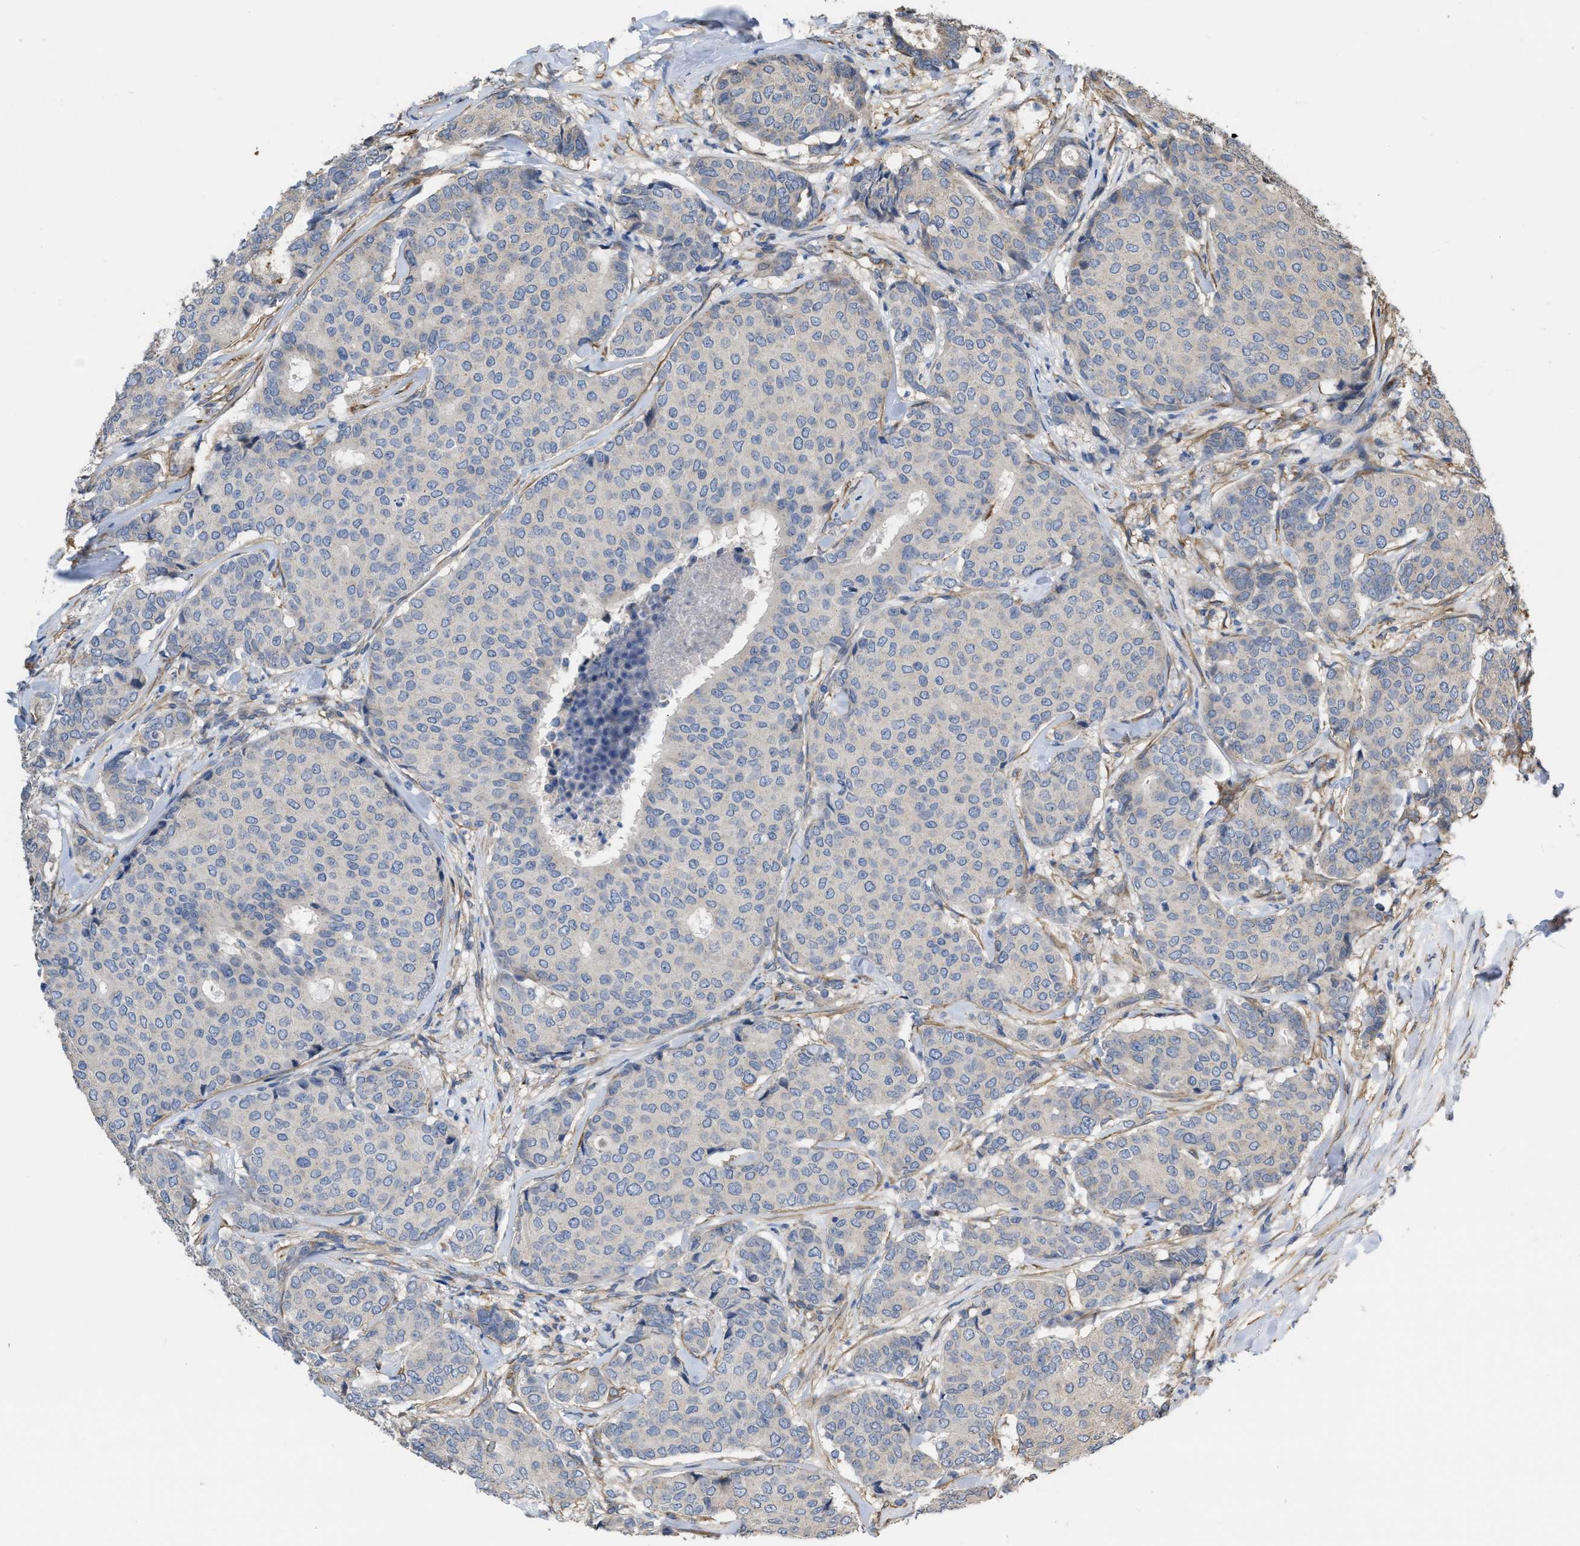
{"staining": {"intensity": "negative", "quantity": "none", "location": "none"}, "tissue": "breast cancer", "cell_type": "Tumor cells", "image_type": "cancer", "snomed": [{"axis": "morphology", "description": "Duct carcinoma"}, {"axis": "topography", "description": "Breast"}], "caption": "Immunohistochemical staining of breast cancer (infiltrating ductal carcinoma) reveals no significant expression in tumor cells.", "gene": "SLC4A11", "patient": {"sex": "female", "age": 75}}